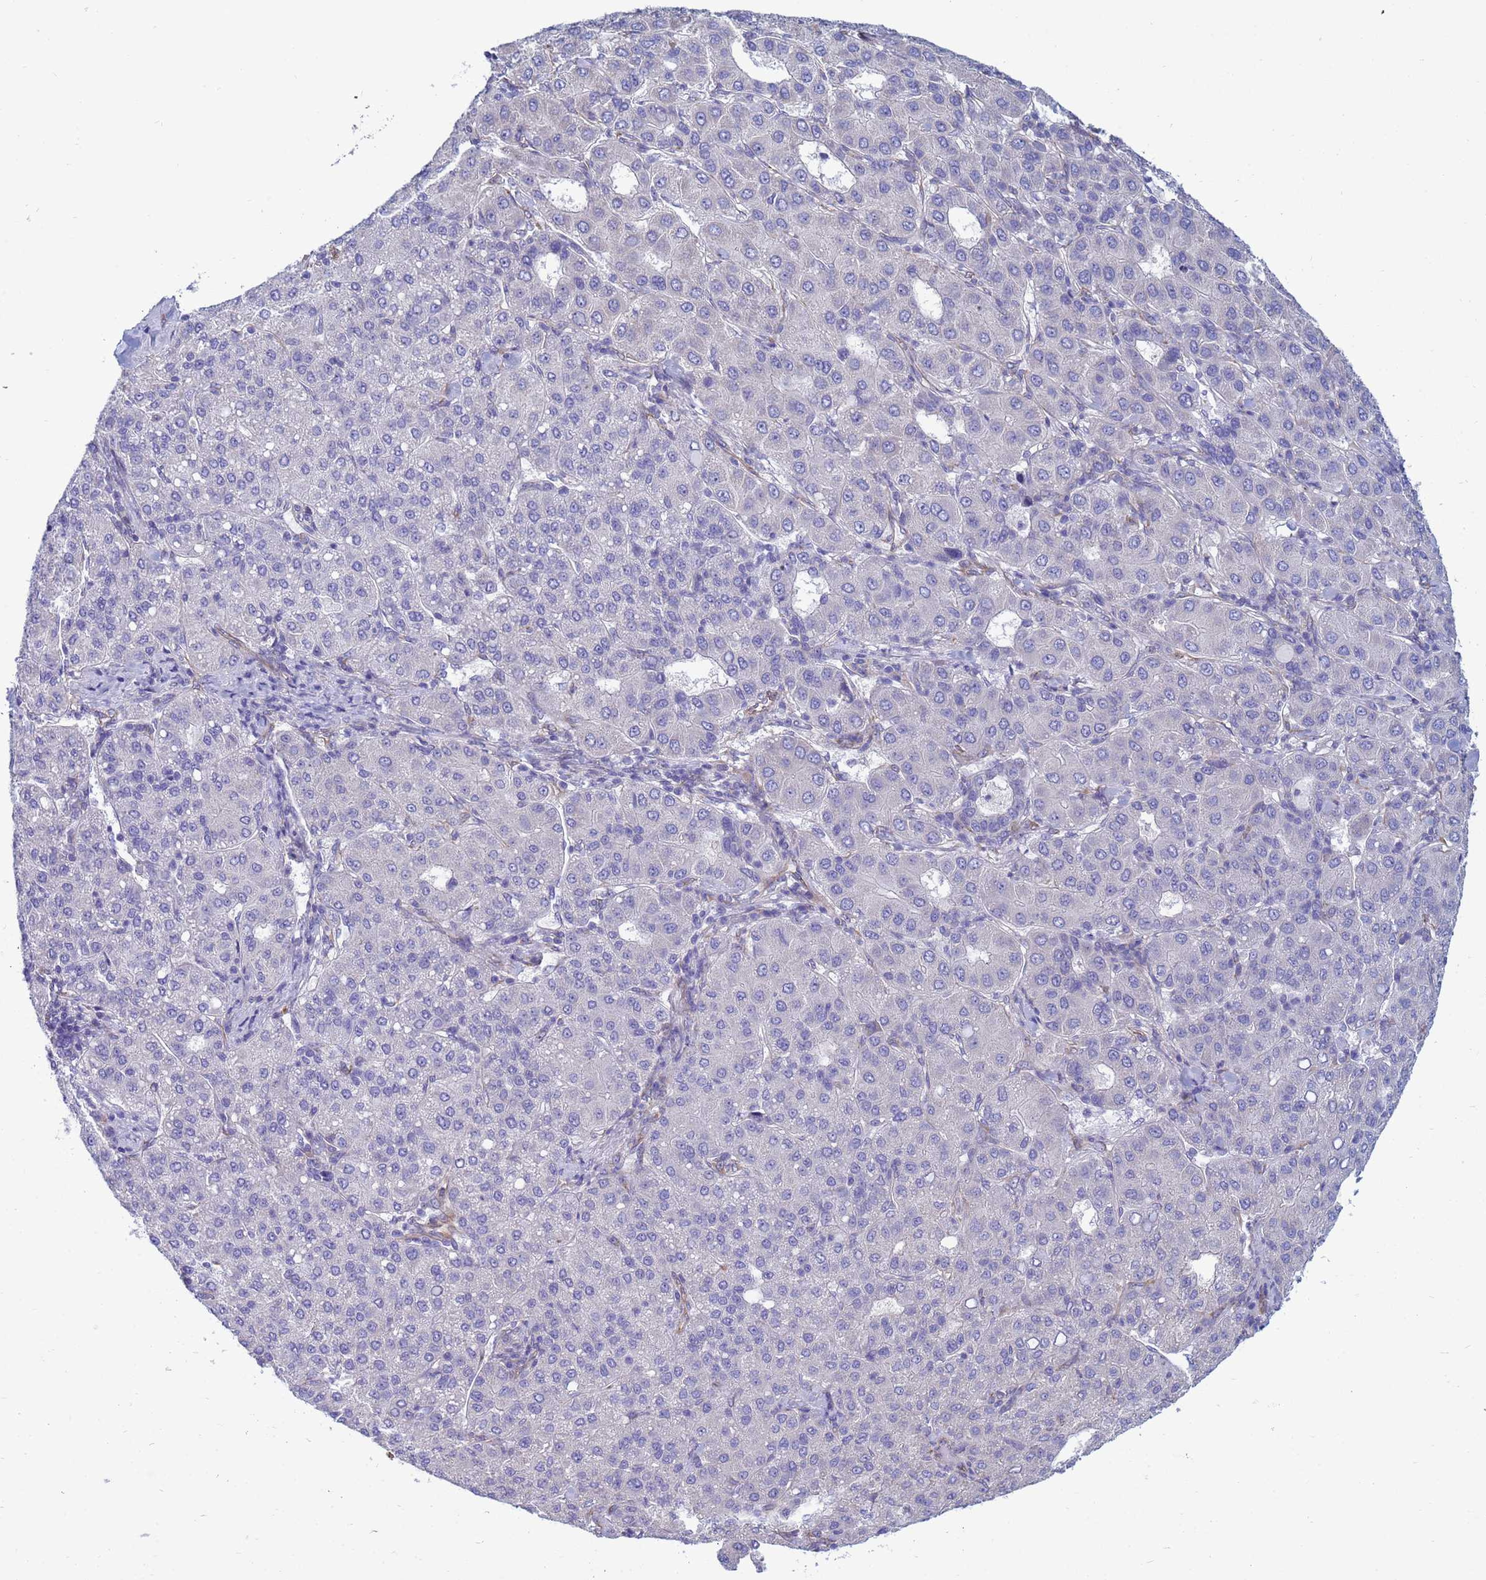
{"staining": {"intensity": "negative", "quantity": "none", "location": "none"}, "tissue": "liver cancer", "cell_type": "Tumor cells", "image_type": "cancer", "snomed": [{"axis": "morphology", "description": "Carcinoma, Hepatocellular, NOS"}, {"axis": "topography", "description": "Liver"}], "caption": "A histopathology image of human liver hepatocellular carcinoma is negative for staining in tumor cells. (IHC, brightfield microscopy, high magnification).", "gene": "TRPC6", "patient": {"sex": "male", "age": 65}}